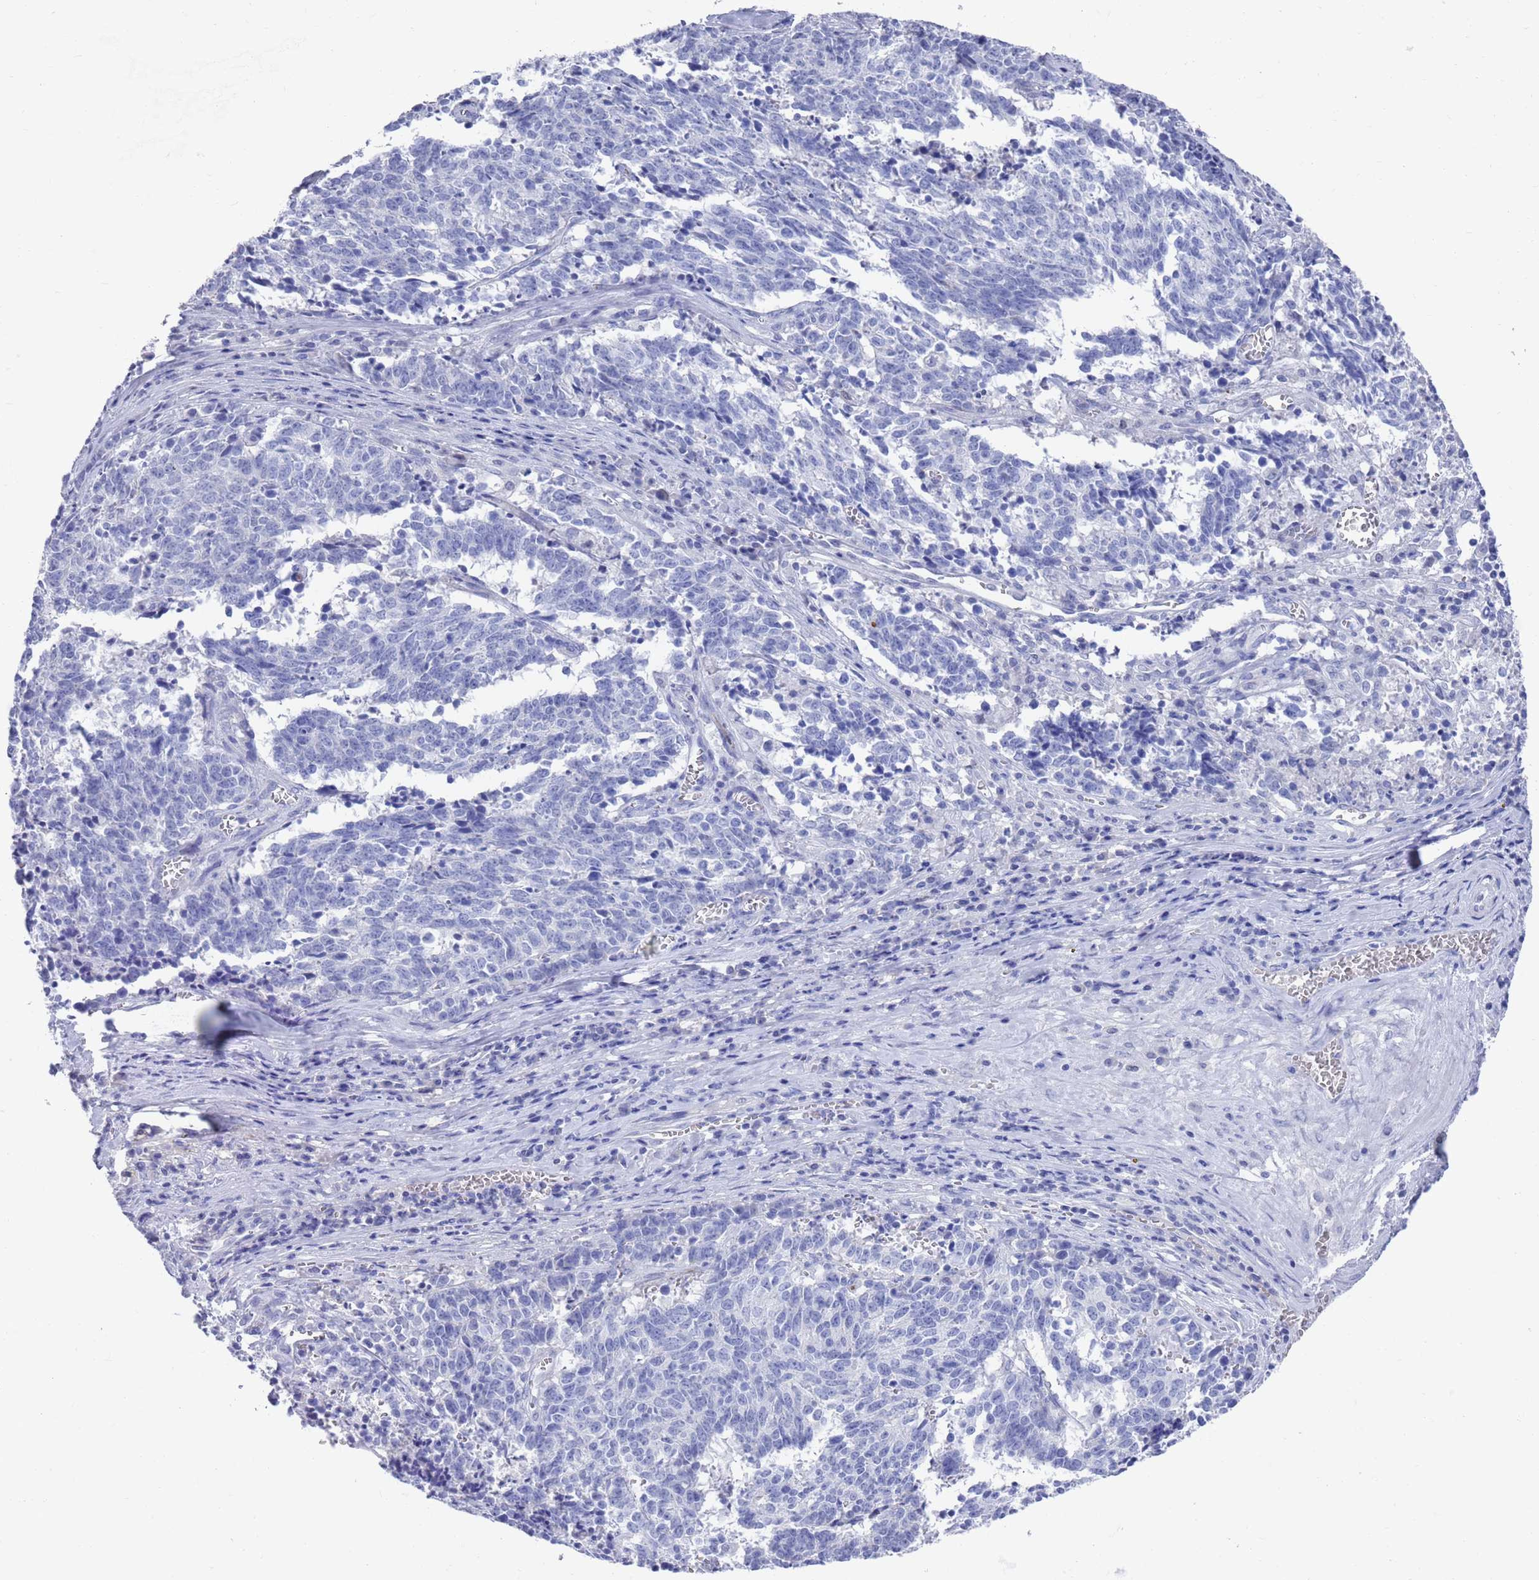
{"staining": {"intensity": "negative", "quantity": "none", "location": "none"}, "tissue": "cervical cancer", "cell_type": "Tumor cells", "image_type": "cancer", "snomed": [{"axis": "morphology", "description": "Squamous cell carcinoma, NOS"}, {"axis": "topography", "description": "Cervix"}], "caption": "This is an immunohistochemistry (IHC) image of human cervical squamous cell carcinoma. There is no positivity in tumor cells.", "gene": "MTMR2", "patient": {"sex": "female", "age": 29}}